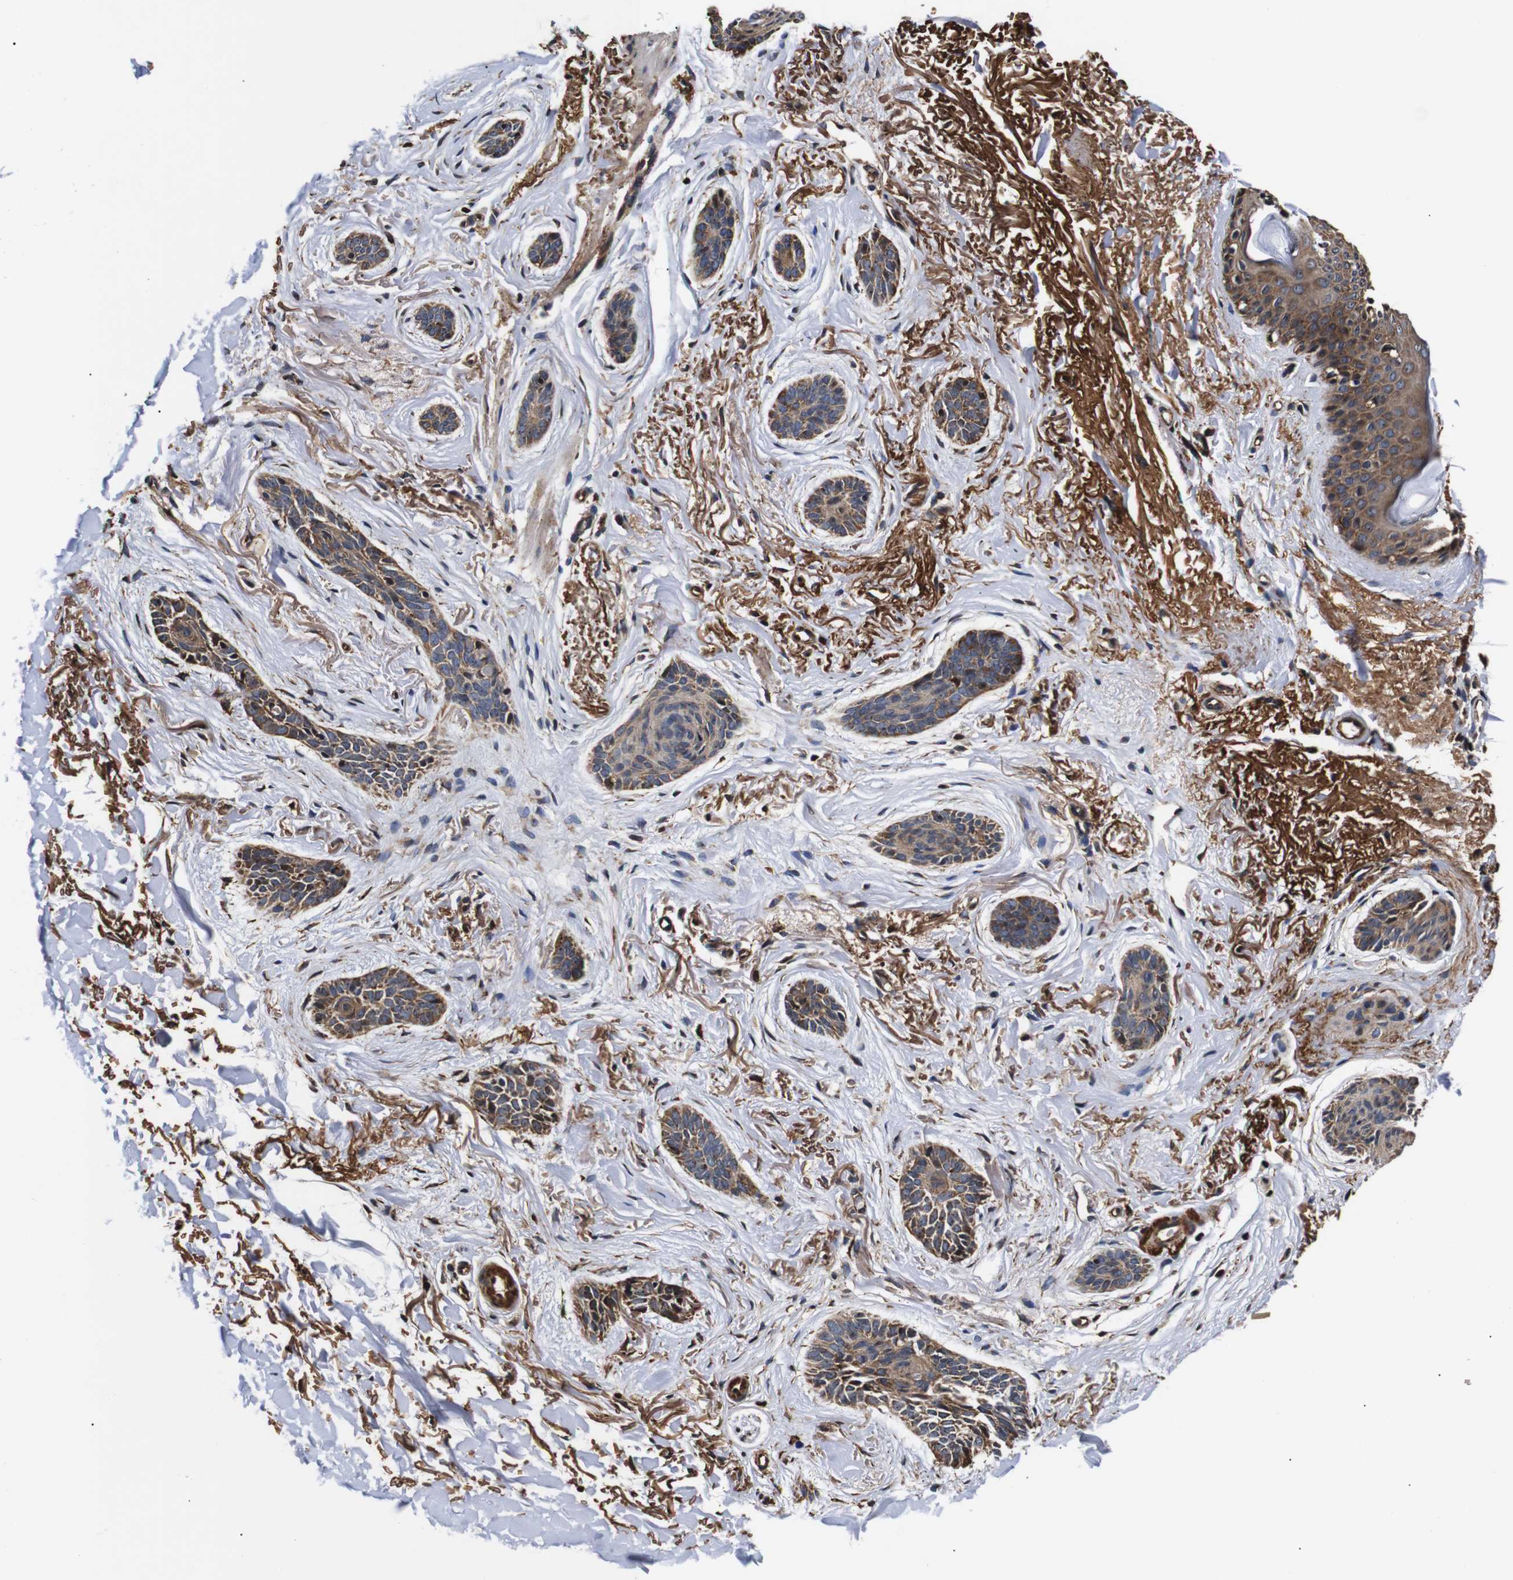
{"staining": {"intensity": "weak", "quantity": ">75%", "location": "cytoplasmic/membranous"}, "tissue": "skin cancer", "cell_type": "Tumor cells", "image_type": "cancer", "snomed": [{"axis": "morphology", "description": "Basal cell carcinoma"}, {"axis": "topography", "description": "Skin"}], "caption": "A high-resolution photomicrograph shows IHC staining of skin cancer, which reveals weak cytoplasmic/membranous positivity in about >75% of tumor cells.", "gene": "HHIP", "patient": {"sex": "female", "age": 84}}